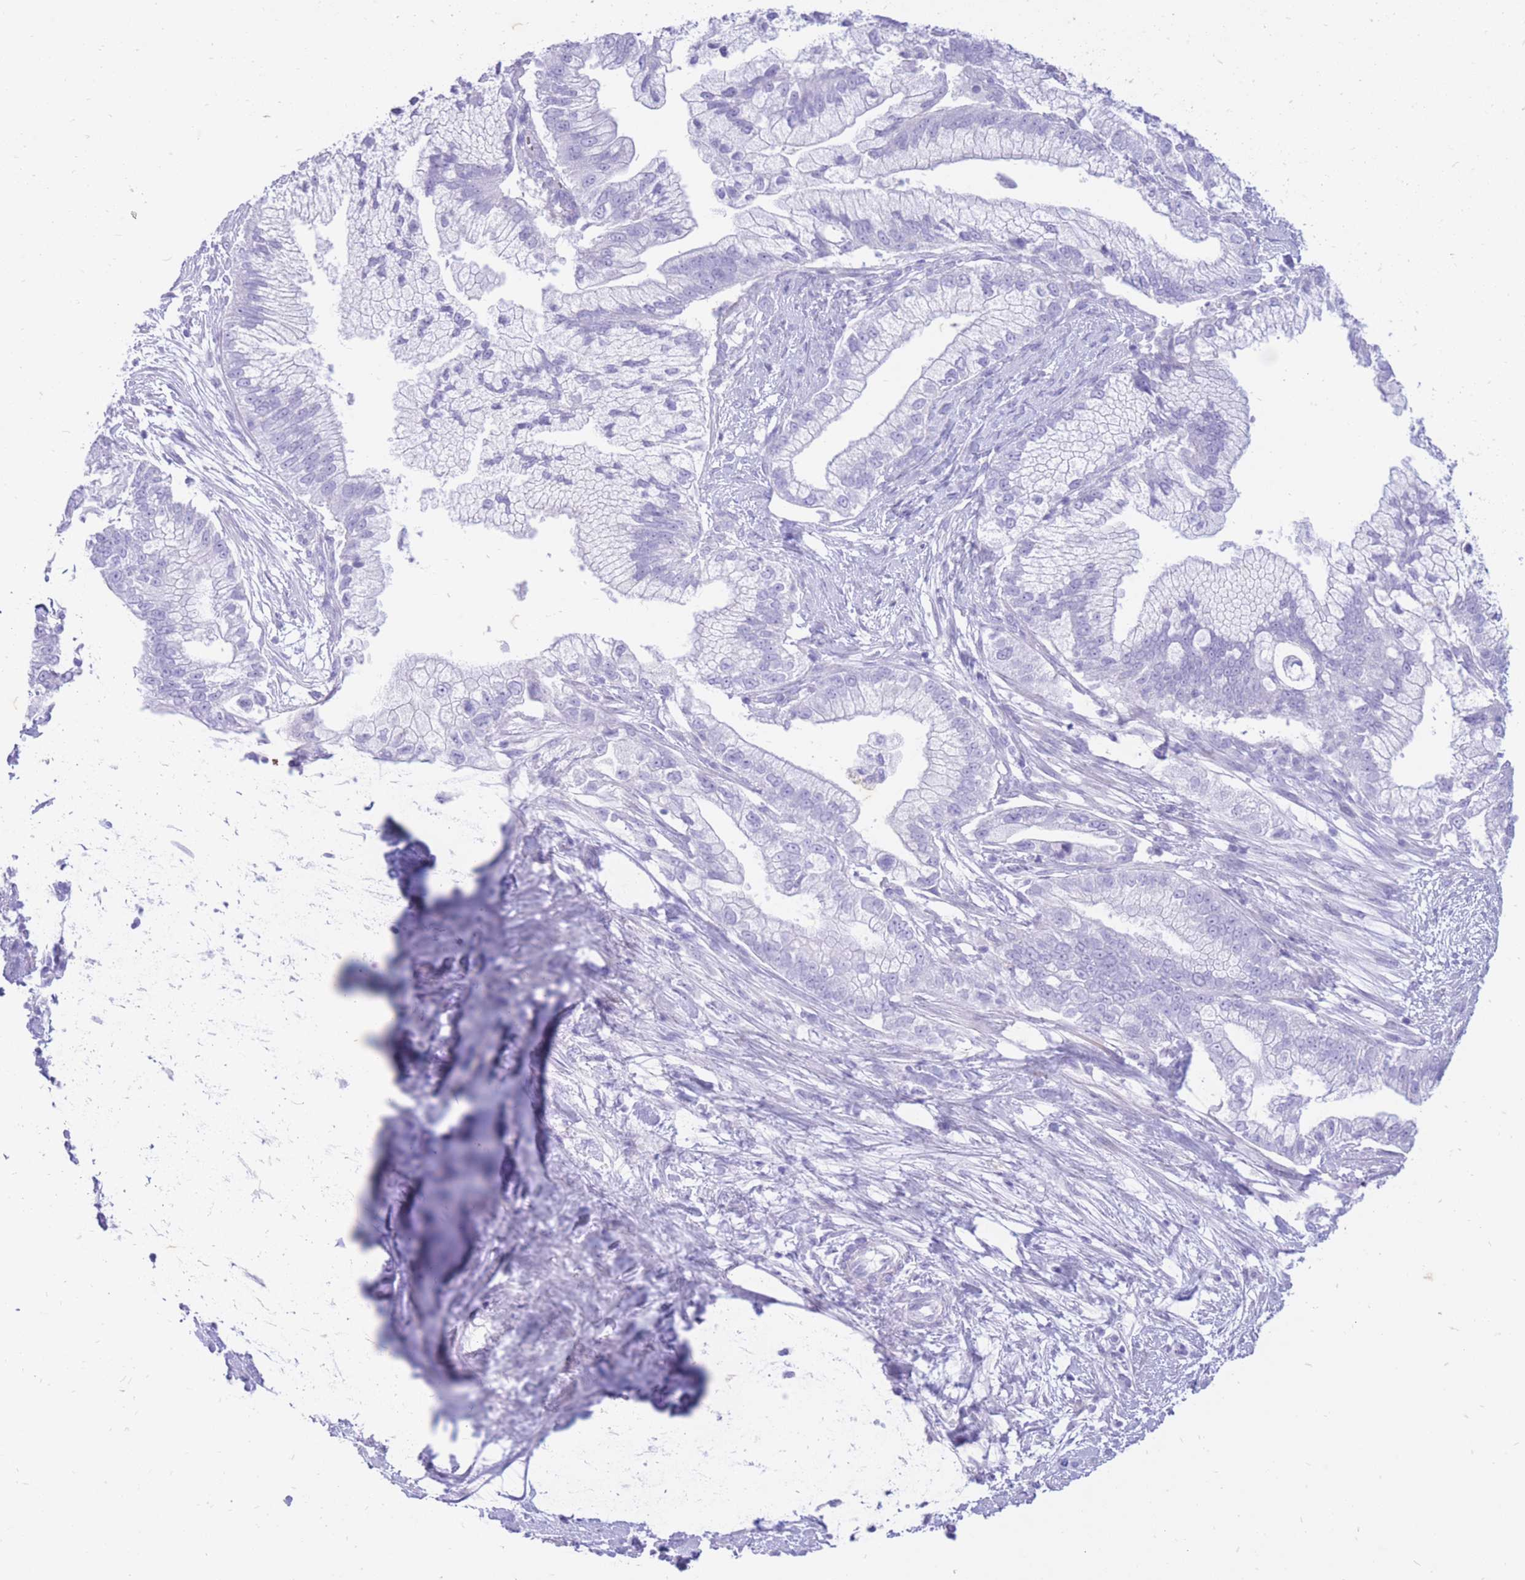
{"staining": {"intensity": "negative", "quantity": "none", "location": "none"}, "tissue": "pancreatic cancer", "cell_type": "Tumor cells", "image_type": "cancer", "snomed": [{"axis": "morphology", "description": "Adenocarcinoma, NOS"}, {"axis": "topography", "description": "Pancreas"}], "caption": "Immunohistochemical staining of adenocarcinoma (pancreatic) exhibits no significant staining in tumor cells. (DAB IHC with hematoxylin counter stain).", "gene": "ZFP37", "patient": {"sex": "male", "age": 70}}